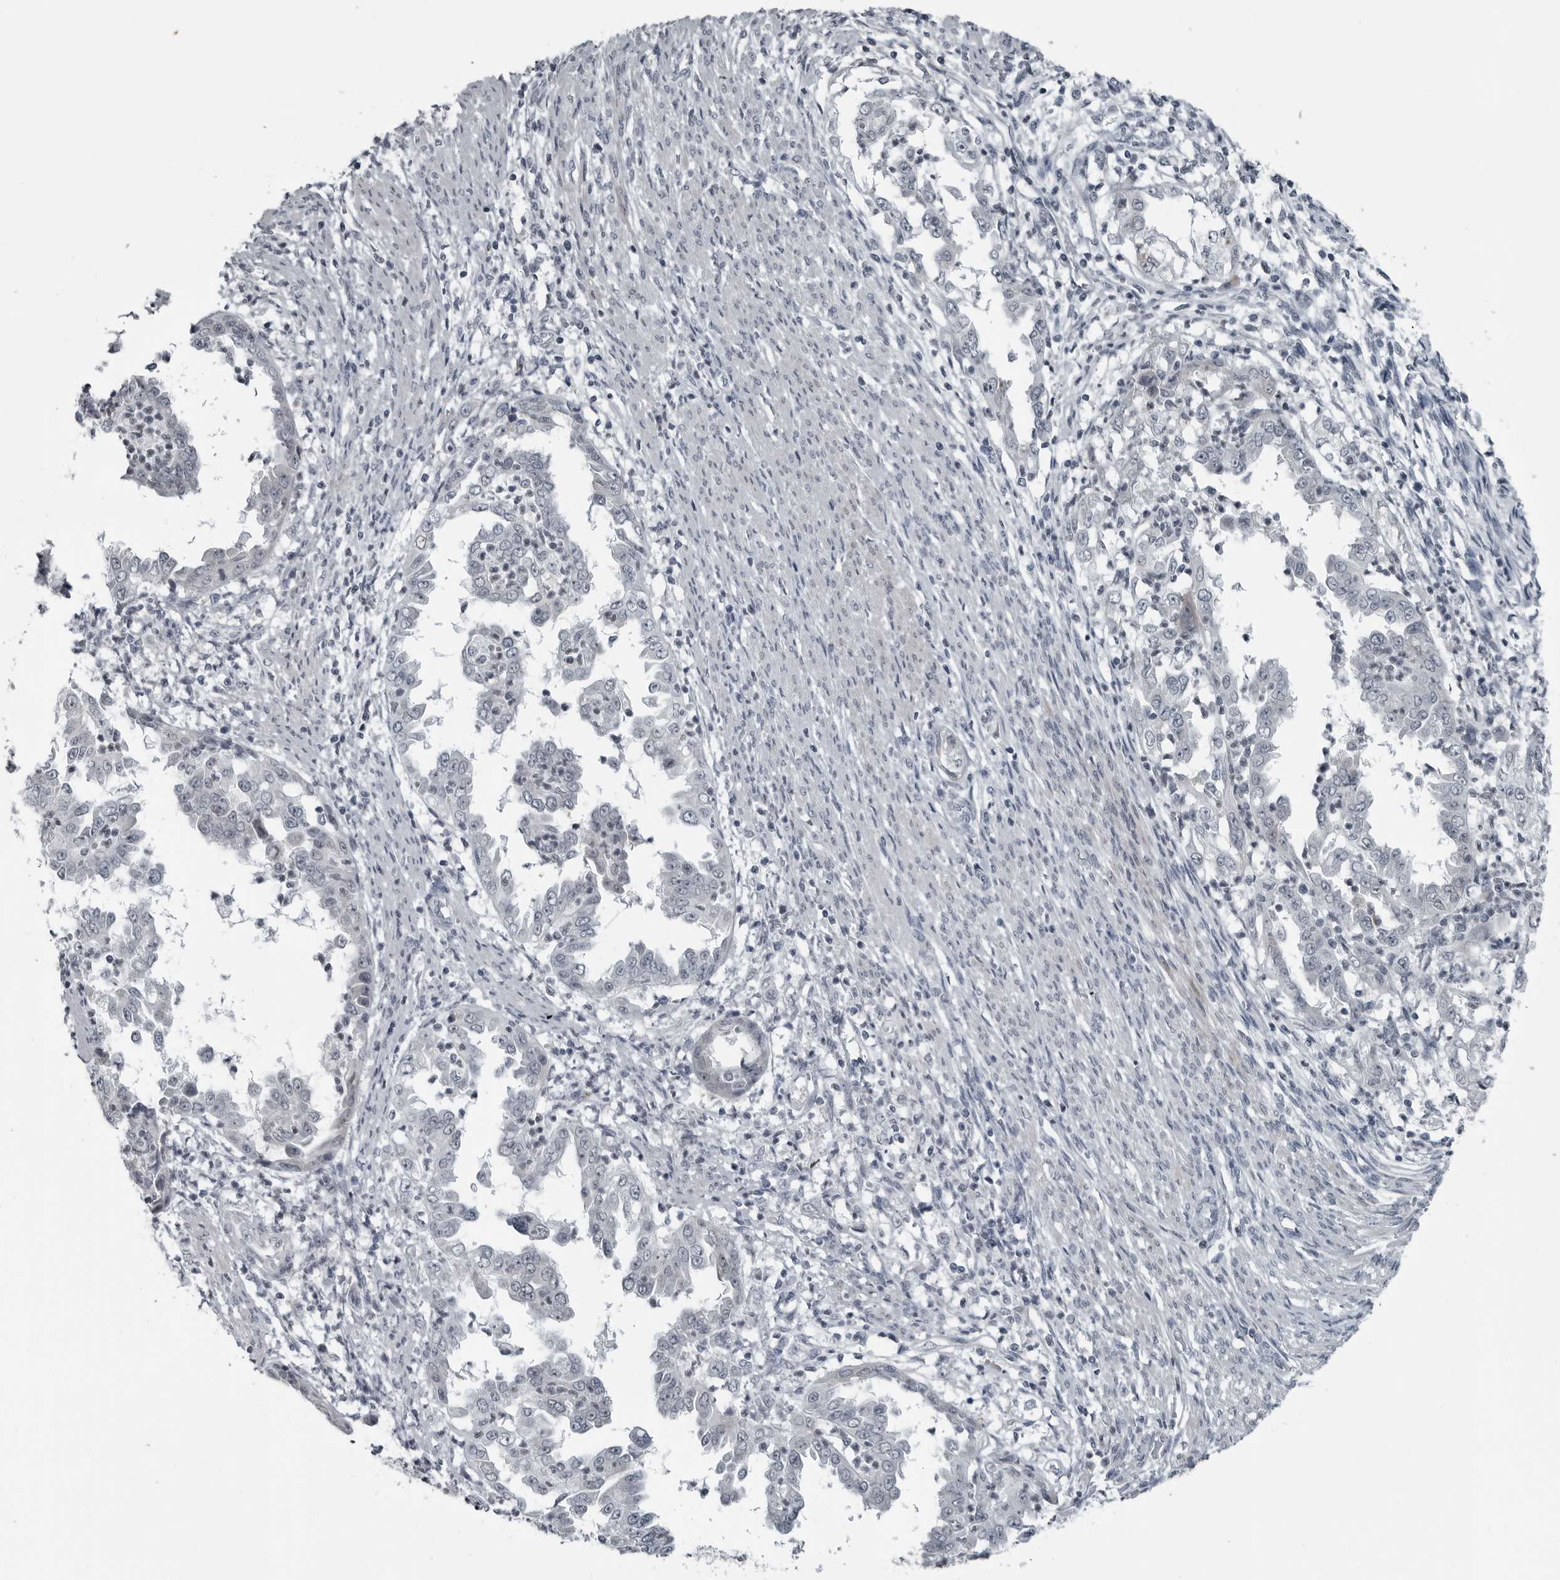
{"staining": {"intensity": "negative", "quantity": "none", "location": "none"}, "tissue": "endometrial cancer", "cell_type": "Tumor cells", "image_type": "cancer", "snomed": [{"axis": "morphology", "description": "Adenocarcinoma, NOS"}, {"axis": "topography", "description": "Endometrium"}], "caption": "This is an IHC histopathology image of human endometrial adenocarcinoma. There is no expression in tumor cells.", "gene": "DNAAF11", "patient": {"sex": "female", "age": 85}}